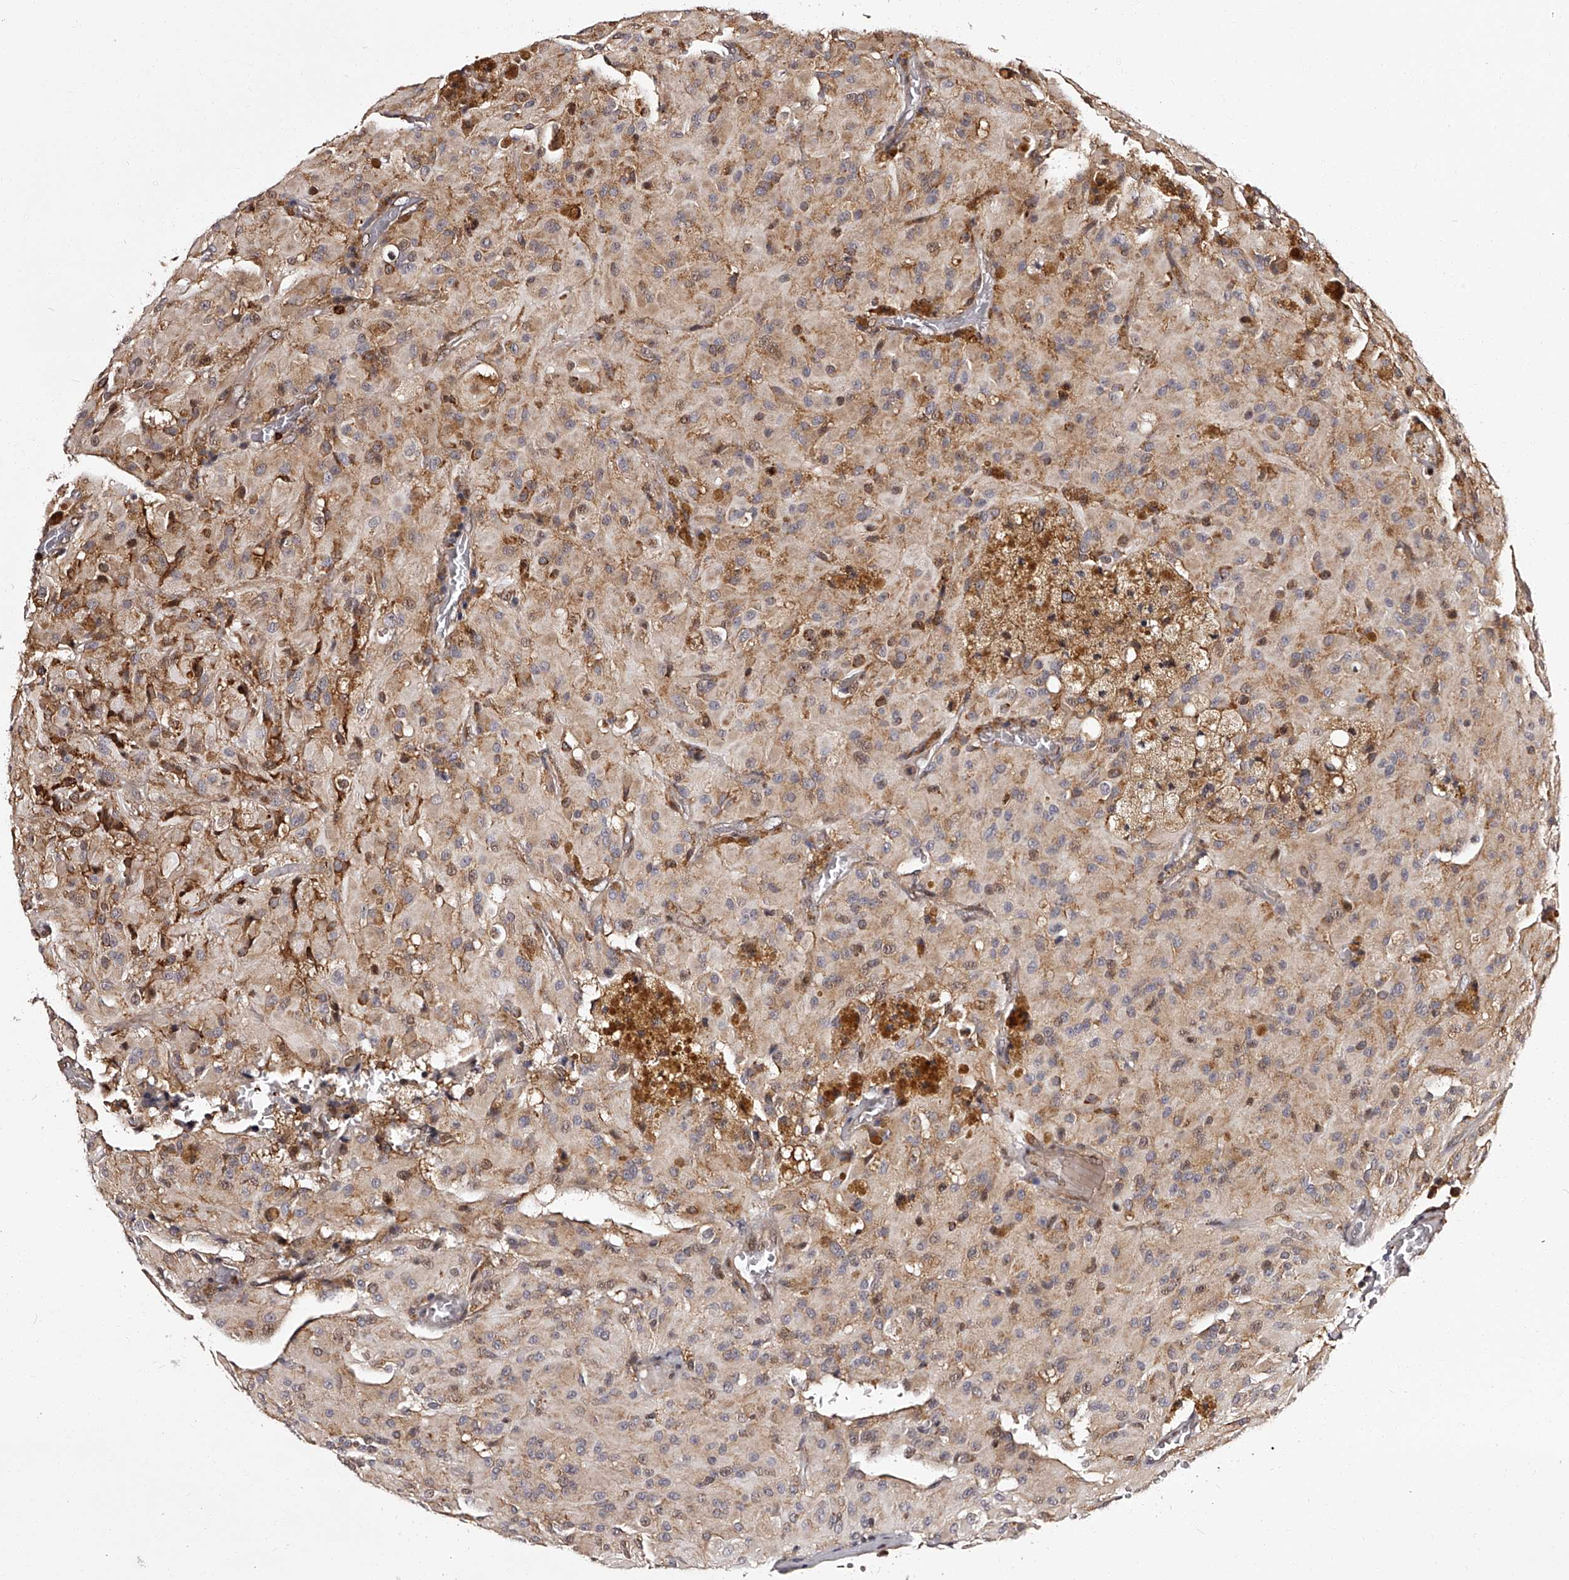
{"staining": {"intensity": "weak", "quantity": "<25%", "location": "cytoplasmic/membranous"}, "tissue": "glioma", "cell_type": "Tumor cells", "image_type": "cancer", "snomed": [{"axis": "morphology", "description": "Glioma, malignant, High grade"}, {"axis": "topography", "description": "Brain"}], "caption": "A histopathology image of malignant high-grade glioma stained for a protein displays no brown staining in tumor cells.", "gene": "RSC1A1", "patient": {"sex": "female", "age": 59}}